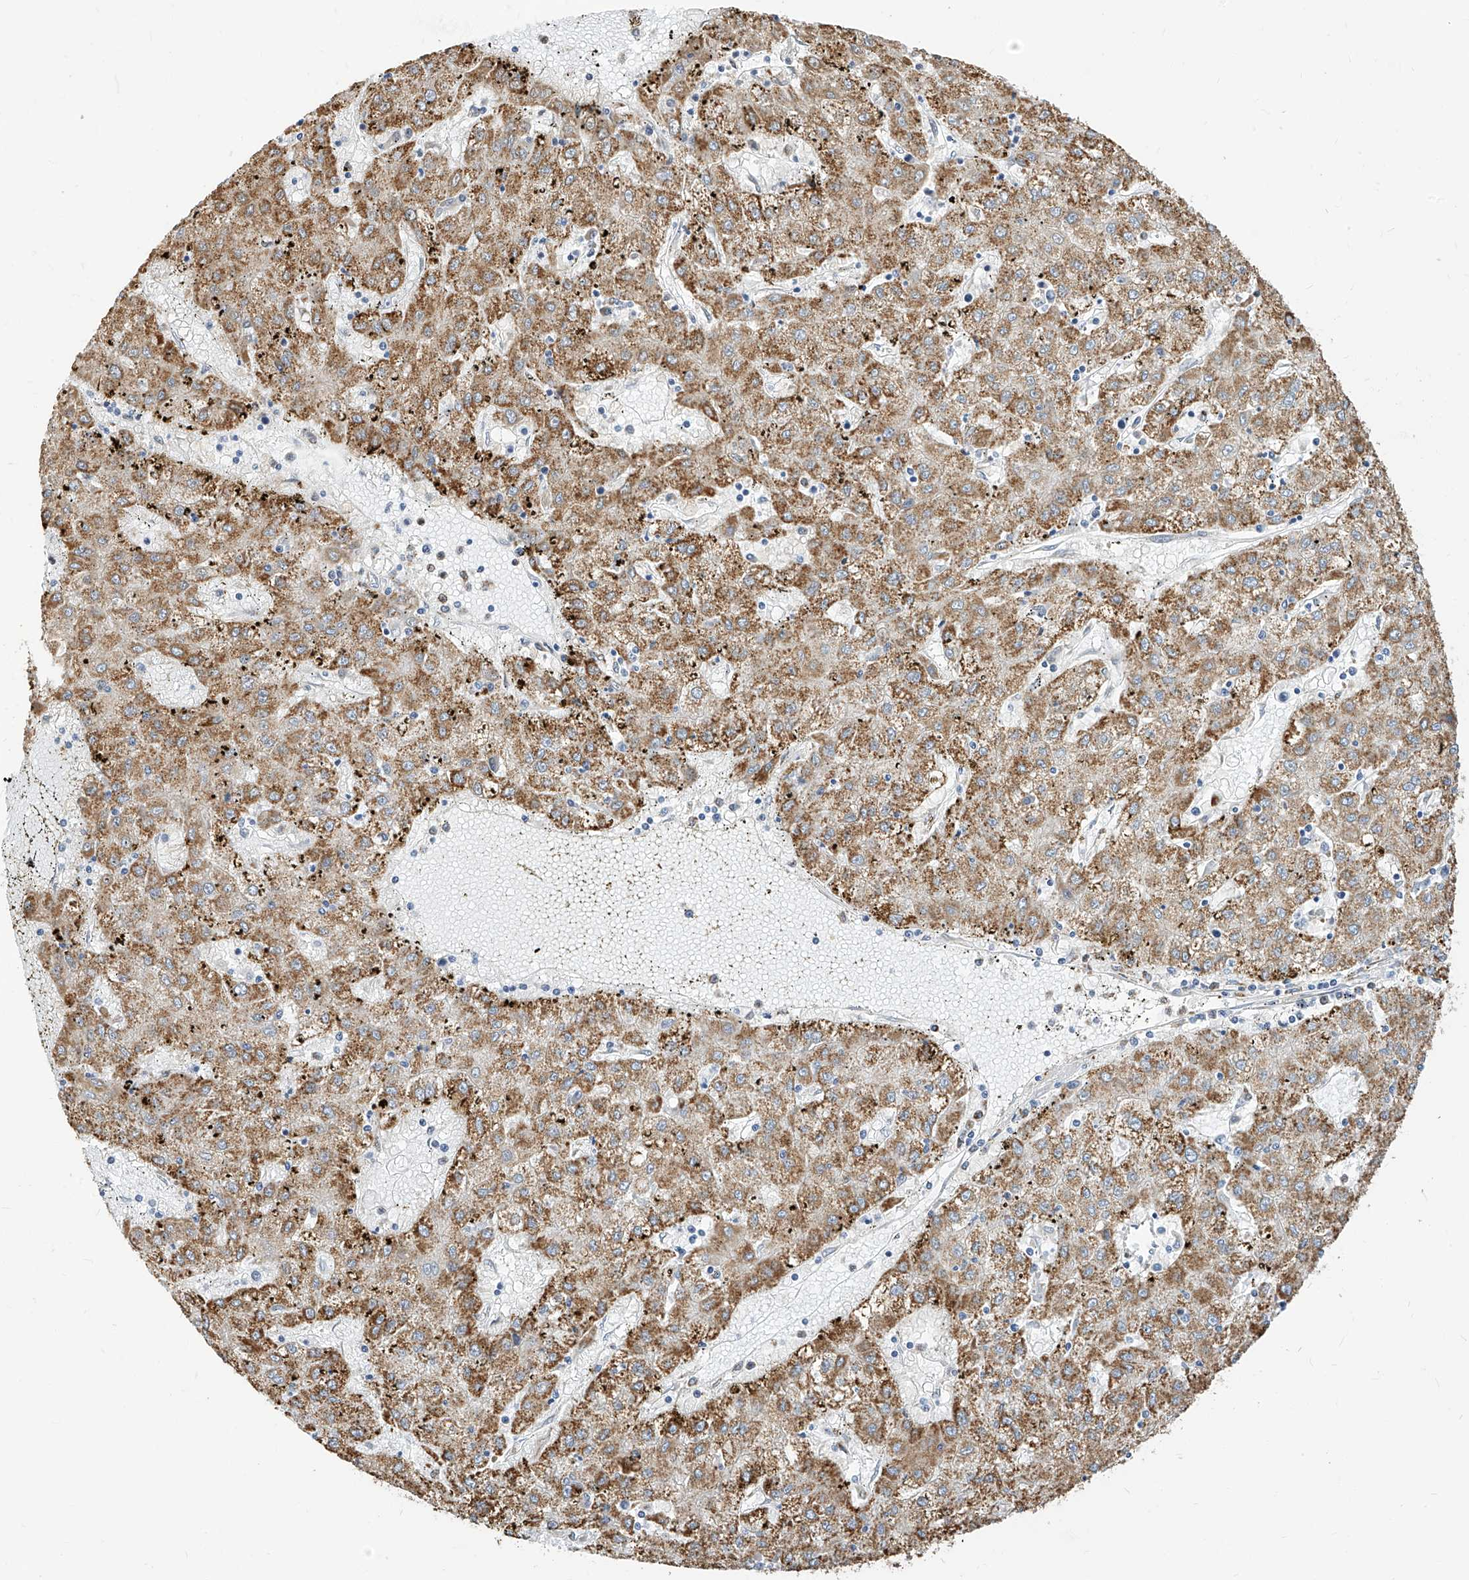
{"staining": {"intensity": "moderate", "quantity": ">75%", "location": "cytoplasmic/membranous"}, "tissue": "liver cancer", "cell_type": "Tumor cells", "image_type": "cancer", "snomed": [{"axis": "morphology", "description": "Carcinoma, Hepatocellular, NOS"}, {"axis": "topography", "description": "Liver"}], "caption": "The photomicrograph demonstrates staining of liver cancer, revealing moderate cytoplasmic/membranous protein staining (brown color) within tumor cells.", "gene": "TTLL8", "patient": {"sex": "male", "age": 72}}